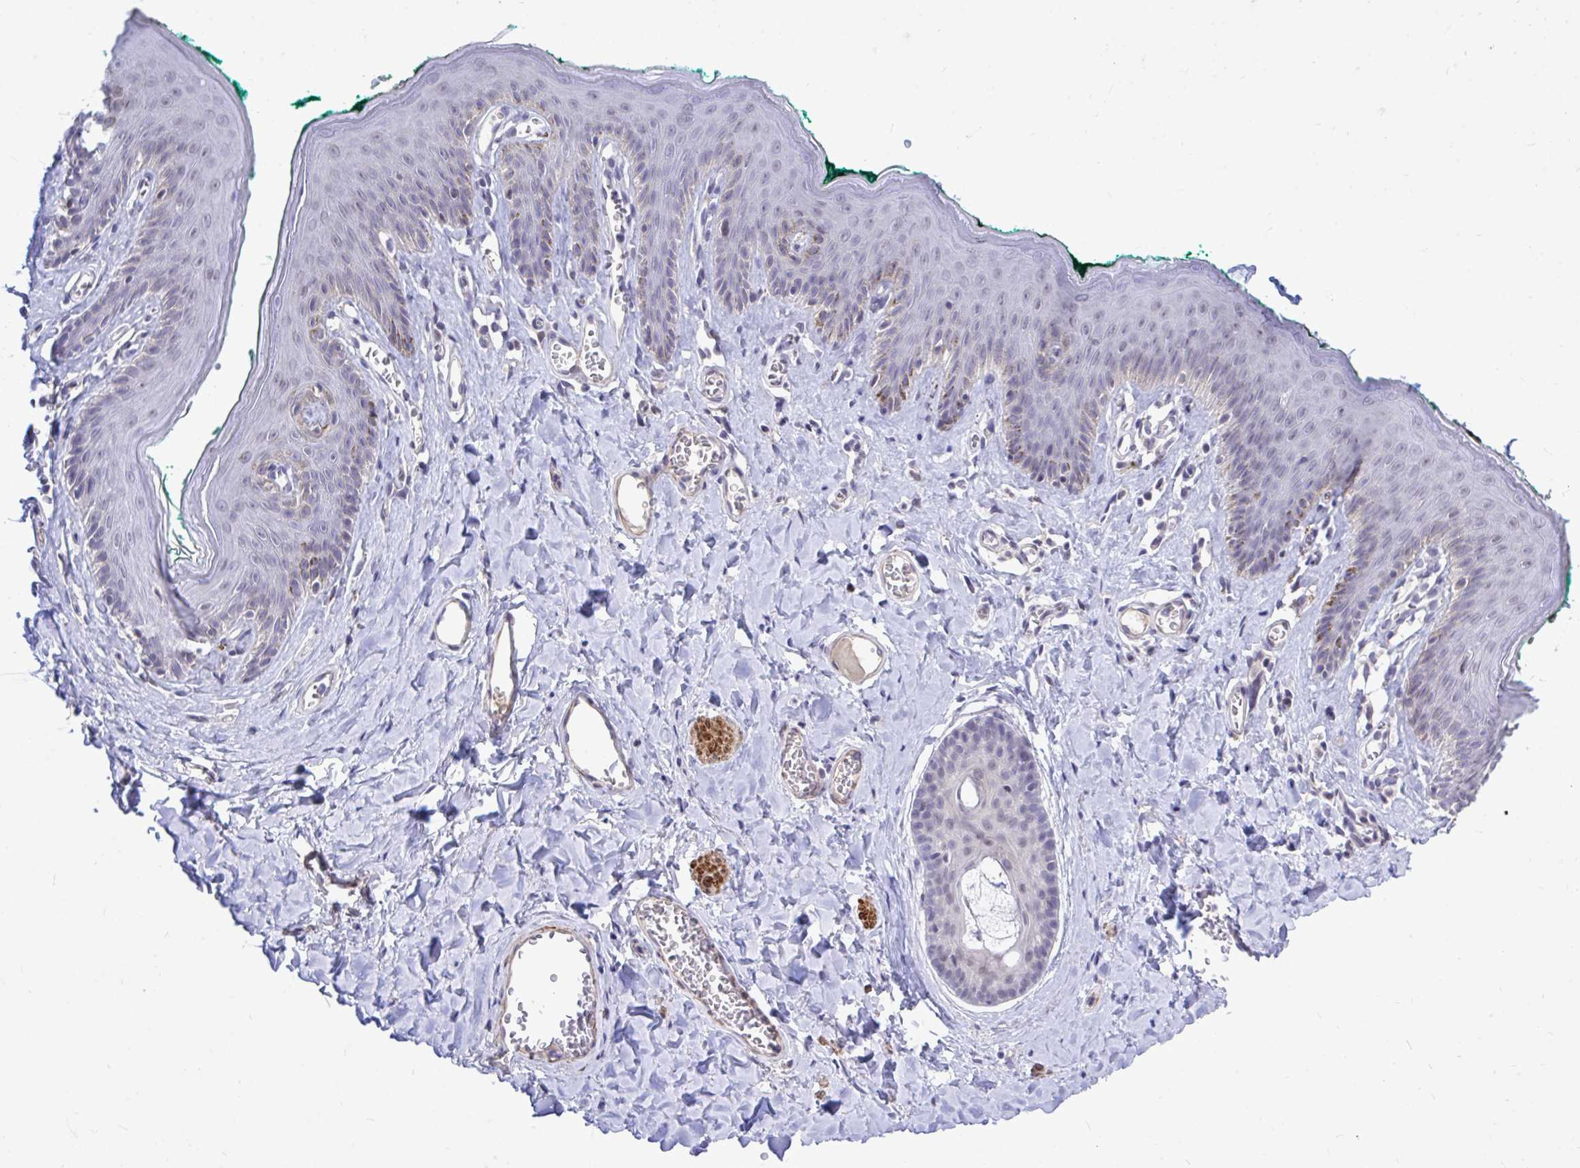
{"staining": {"intensity": "moderate", "quantity": "<25%", "location": "nuclear"}, "tissue": "skin", "cell_type": "Epidermal cells", "image_type": "normal", "snomed": [{"axis": "morphology", "description": "Normal tissue, NOS"}, {"axis": "topography", "description": "Vulva"}, {"axis": "topography", "description": "Peripheral nerve tissue"}], "caption": "Brown immunohistochemical staining in unremarkable human skin reveals moderate nuclear expression in about <25% of epidermal cells.", "gene": "ZBTB25", "patient": {"sex": "female", "age": 66}}